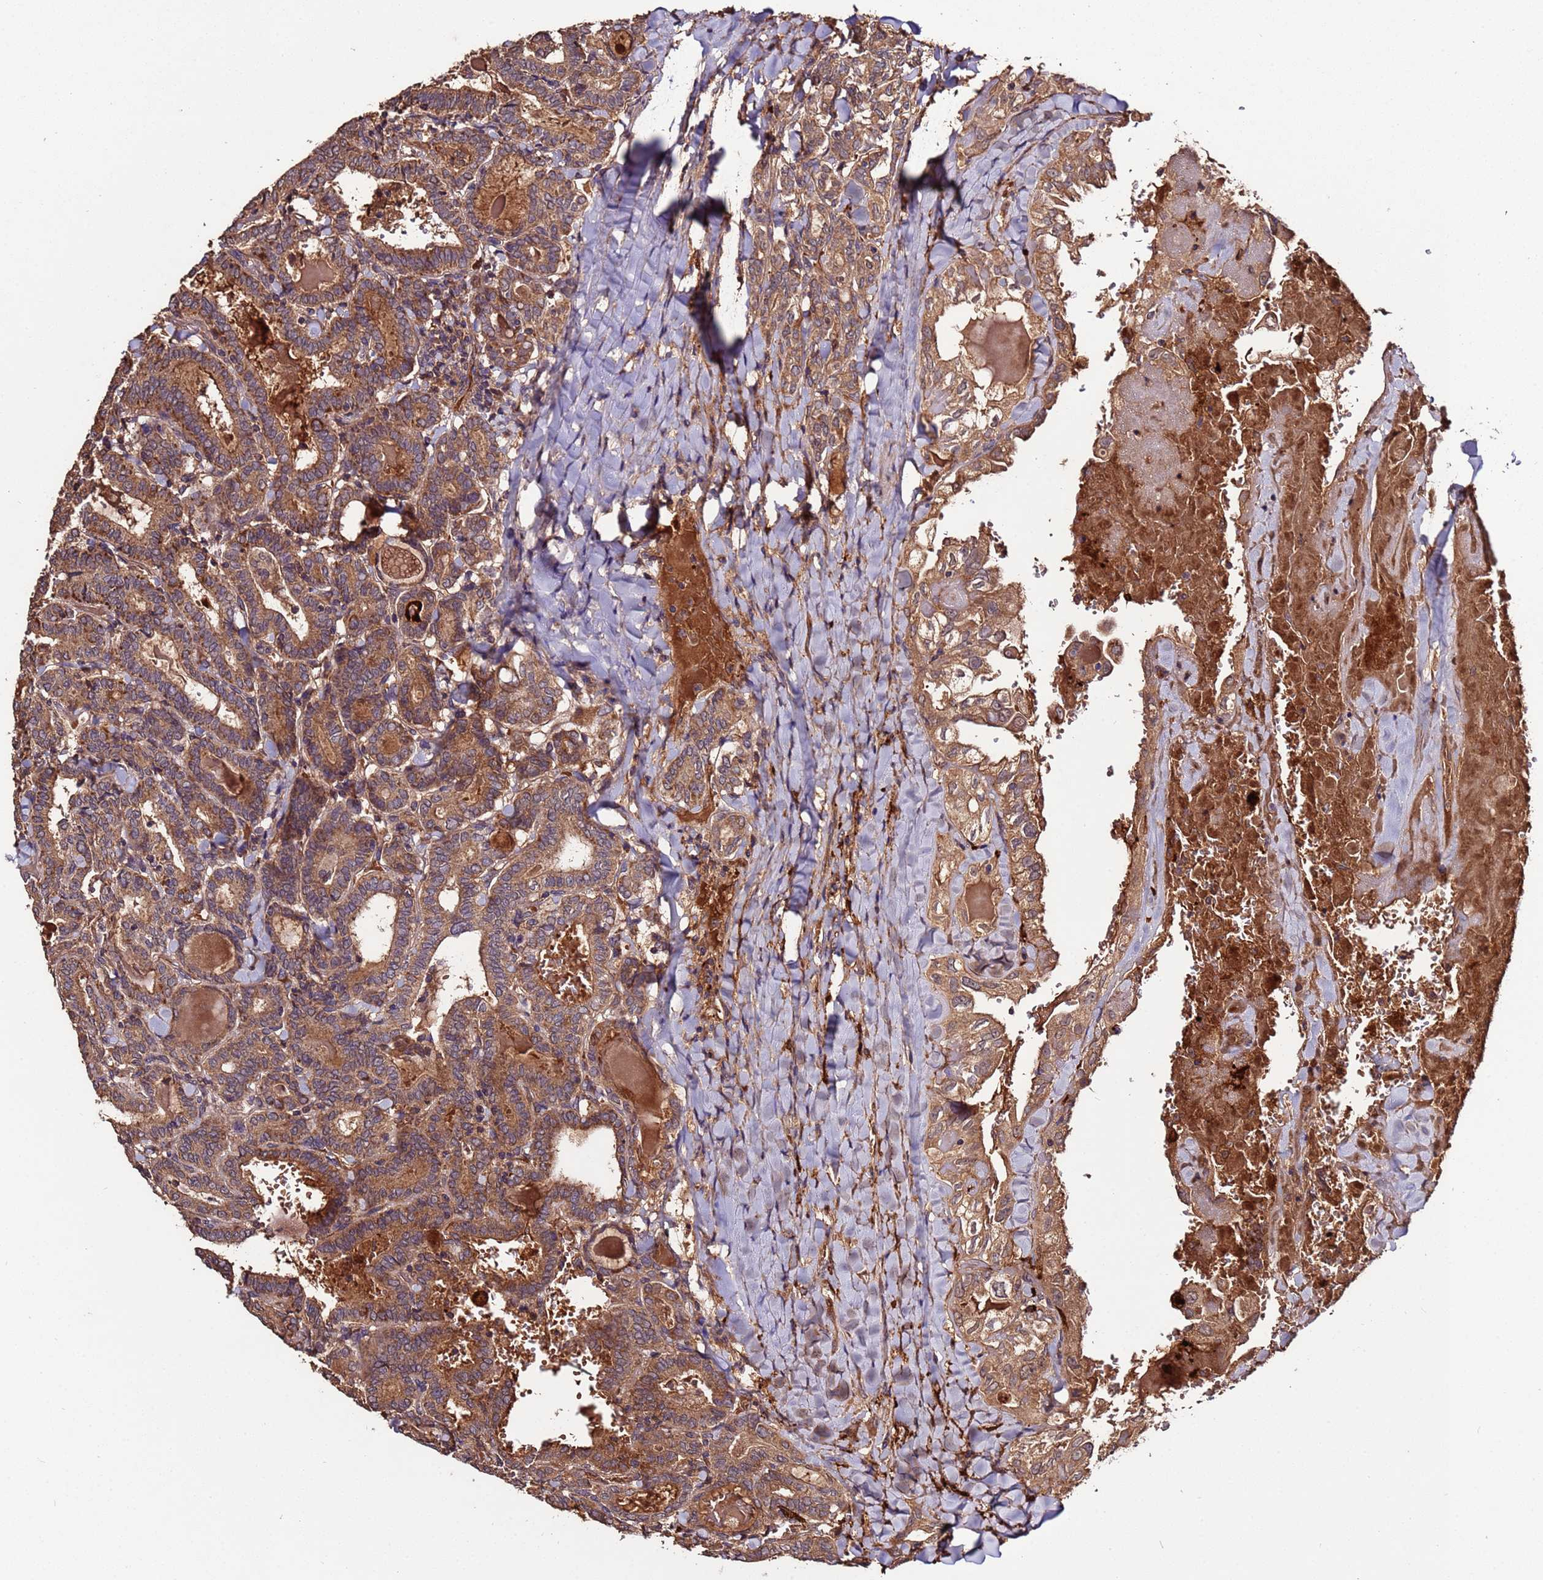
{"staining": {"intensity": "moderate", "quantity": ">75%", "location": "cytoplasmic/membranous"}, "tissue": "thyroid cancer", "cell_type": "Tumor cells", "image_type": "cancer", "snomed": [{"axis": "morphology", "description": "Papillary adenocarcinoma, NOS"}, {"axis": "topography", "description": "Thyroid gland"}], "caption": "Immunohistochemical staining of human thyroid papillary adenocarcinoma exhibits medium levels of moderate cytoplasmic/membranous protein expression in about >75% of tumor cells.", "gene": "RPS15A", "patient": {"sex": "female", "age": 72}}